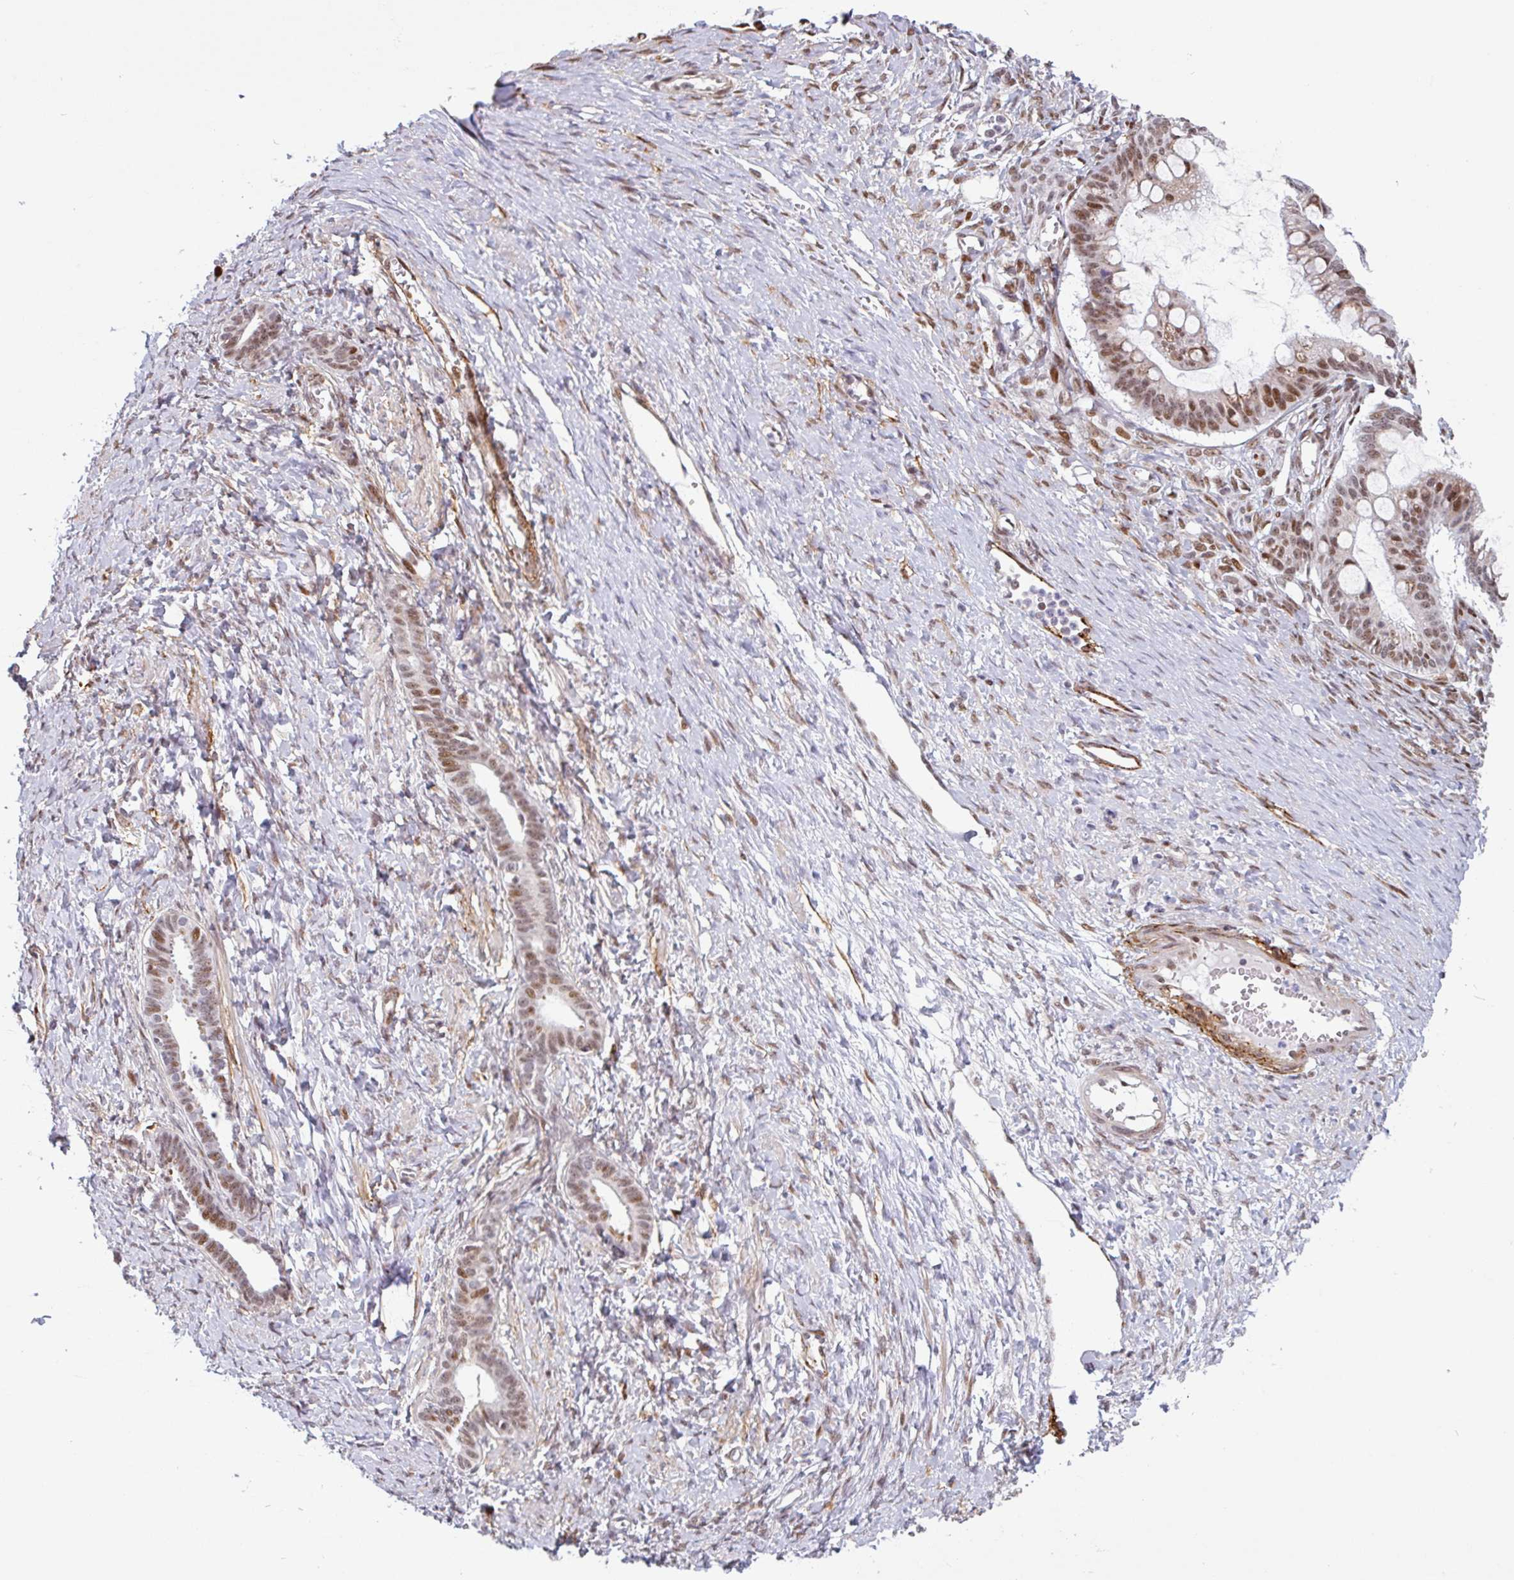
{"staining": {"intensity": "moderate", "quantity": ">75%", "location": "nuclear"}, "tissue": "ovarian cancer", "cell_type": "Tumor cells", "image_type": "cancer", "snomed": [{"axis": "morphology", "description": "Cystadenocarcinoma, mucinous, NOS"}, {"axis": "topography", "description": "Ovary"}], "caption": "Mucinous cystadenocarcinoma (ovarian) tissue shows moderate nuclear staining in about >75% of tumor cells The protein of interest is shown in brown color, while the nuclei are stained blue.", "gene": "TMEM119", "patient": {"sex": "female", "age": 73}}